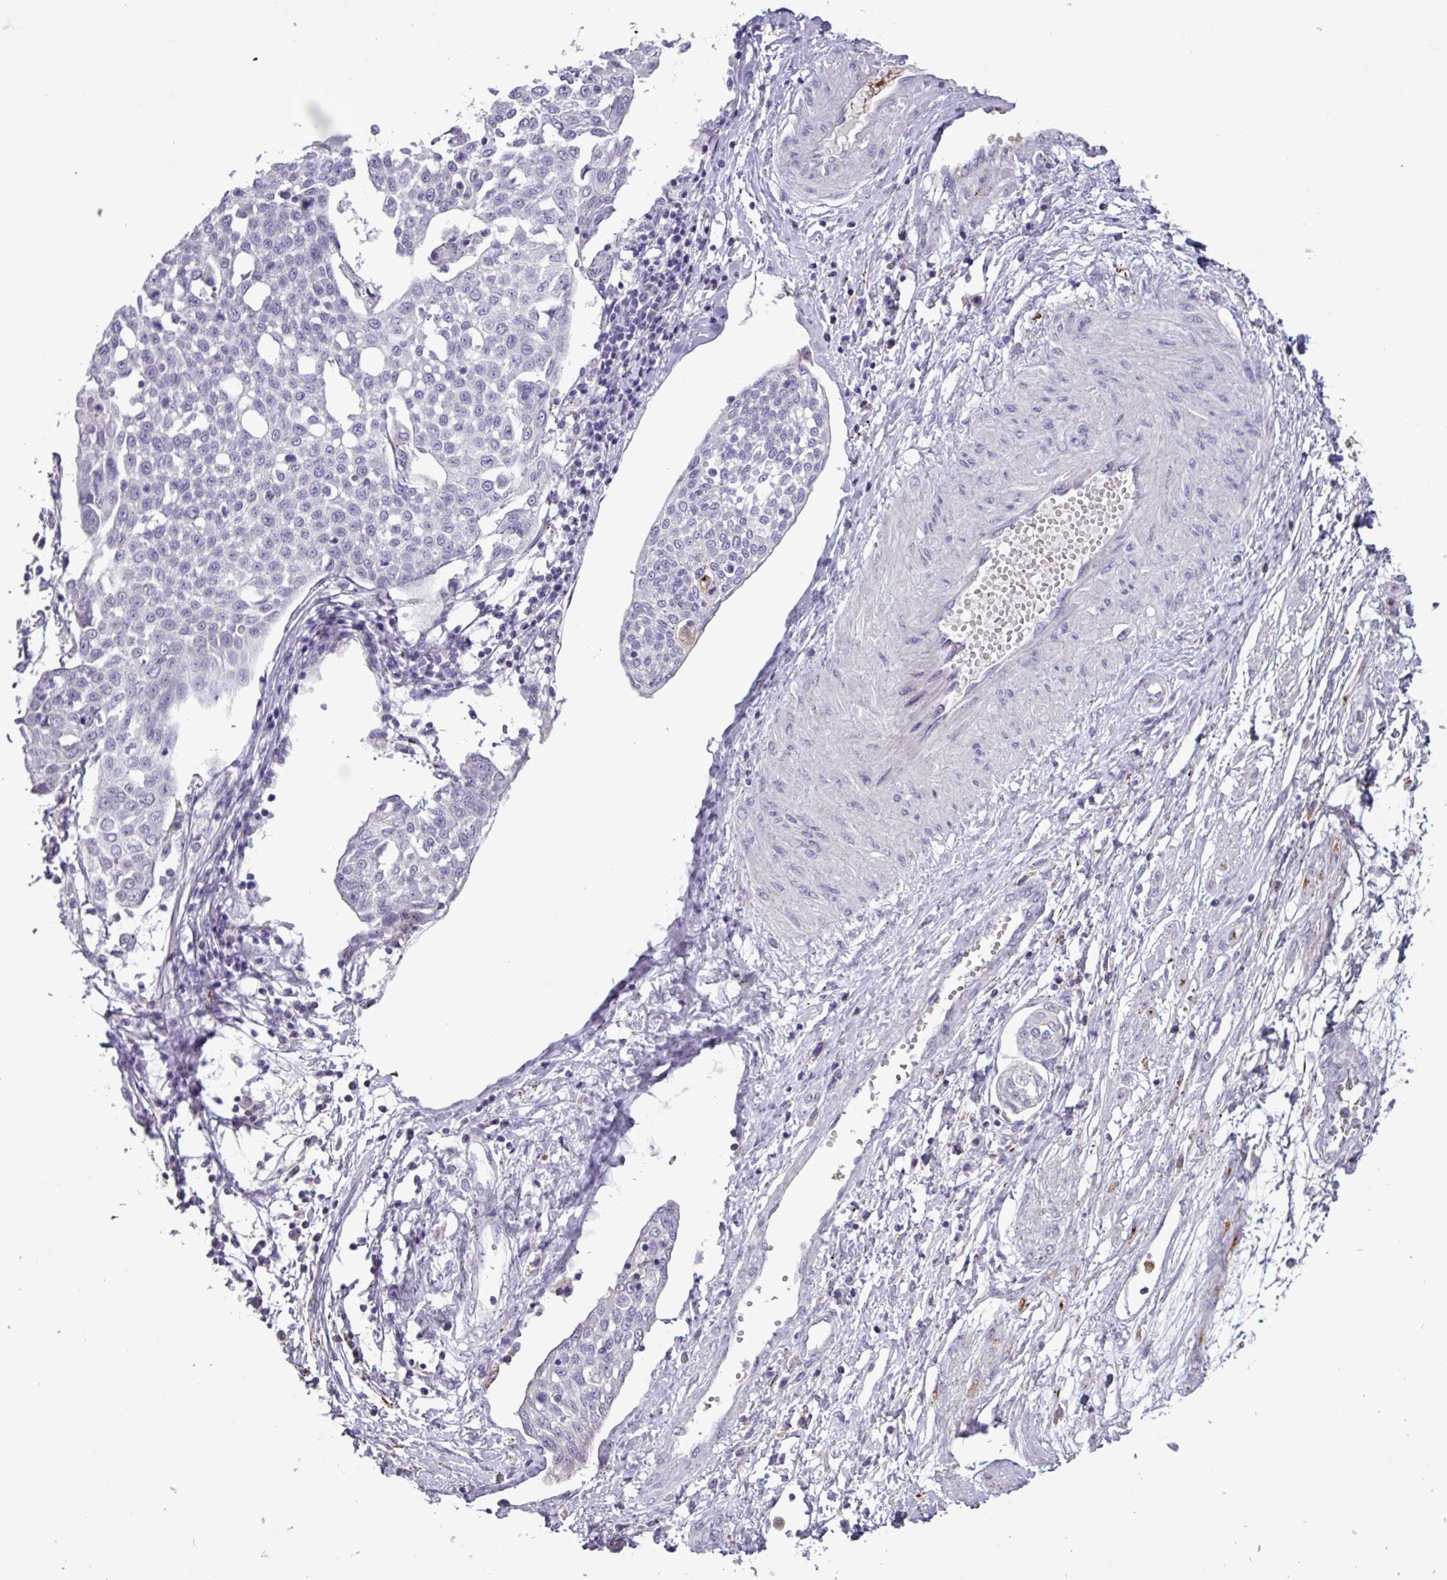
{"staining": {"intensity": "negative", "quantity": "none", "location": "none"}, "tissue": "cervical cancer", "cell_type": "Tumor cells", "image_type": "cancer", "snomed": [{"axis": "morphology", "description": "Squamous cell carcinoma, NOS"}, {"axis": "topography", "description": "Cervix"}], "caption": "Squamous cell carcinoma (cervical) stained for a protein using immunohistochemistry (IHC) shows no staining tumor cells.", "gene": "PLIN2", "patient": {"sex": "female", "age": 34}}